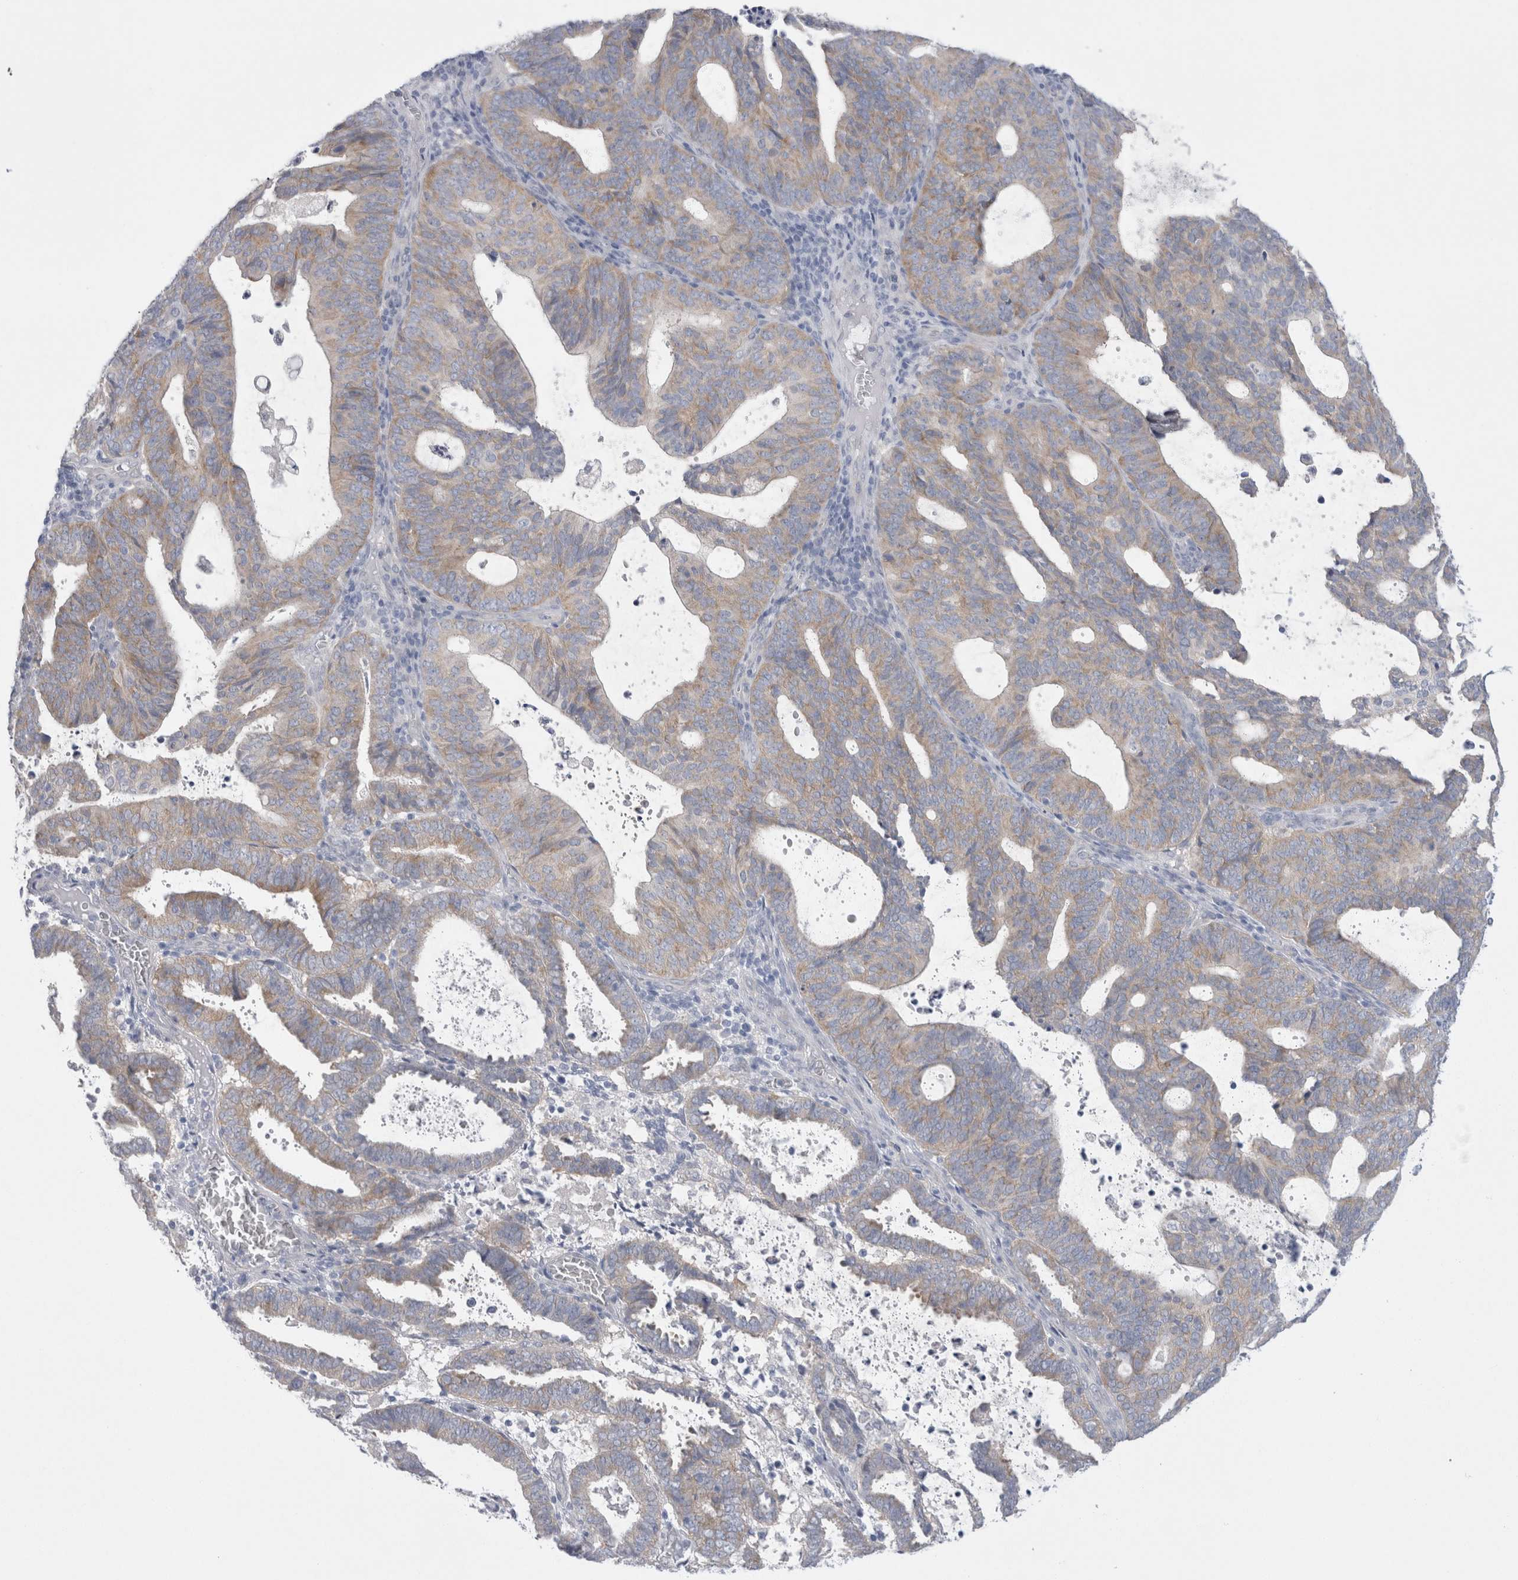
{"staining": {"intensity": "weak", "quantity": "25%-75%", "location": "cytoplasmic/membranous"}, "tissue": "endometrial cancer", "cell_type": "Tumor cells", "image_type": "cancer", "snomed": [{"axis": "morphology", "description": "Adenocarcinoma, NOS"}, {"axis": "topography", "description": "Uterus"}], "caption": "Immunohistochemical staining of endometrial cancer exhibits weak cytoplasmic/membranous protein staining in about 25%-75% of tumor cells.", "gene": "WIPF2", "patient": {"sex": "female", "age": 83}}